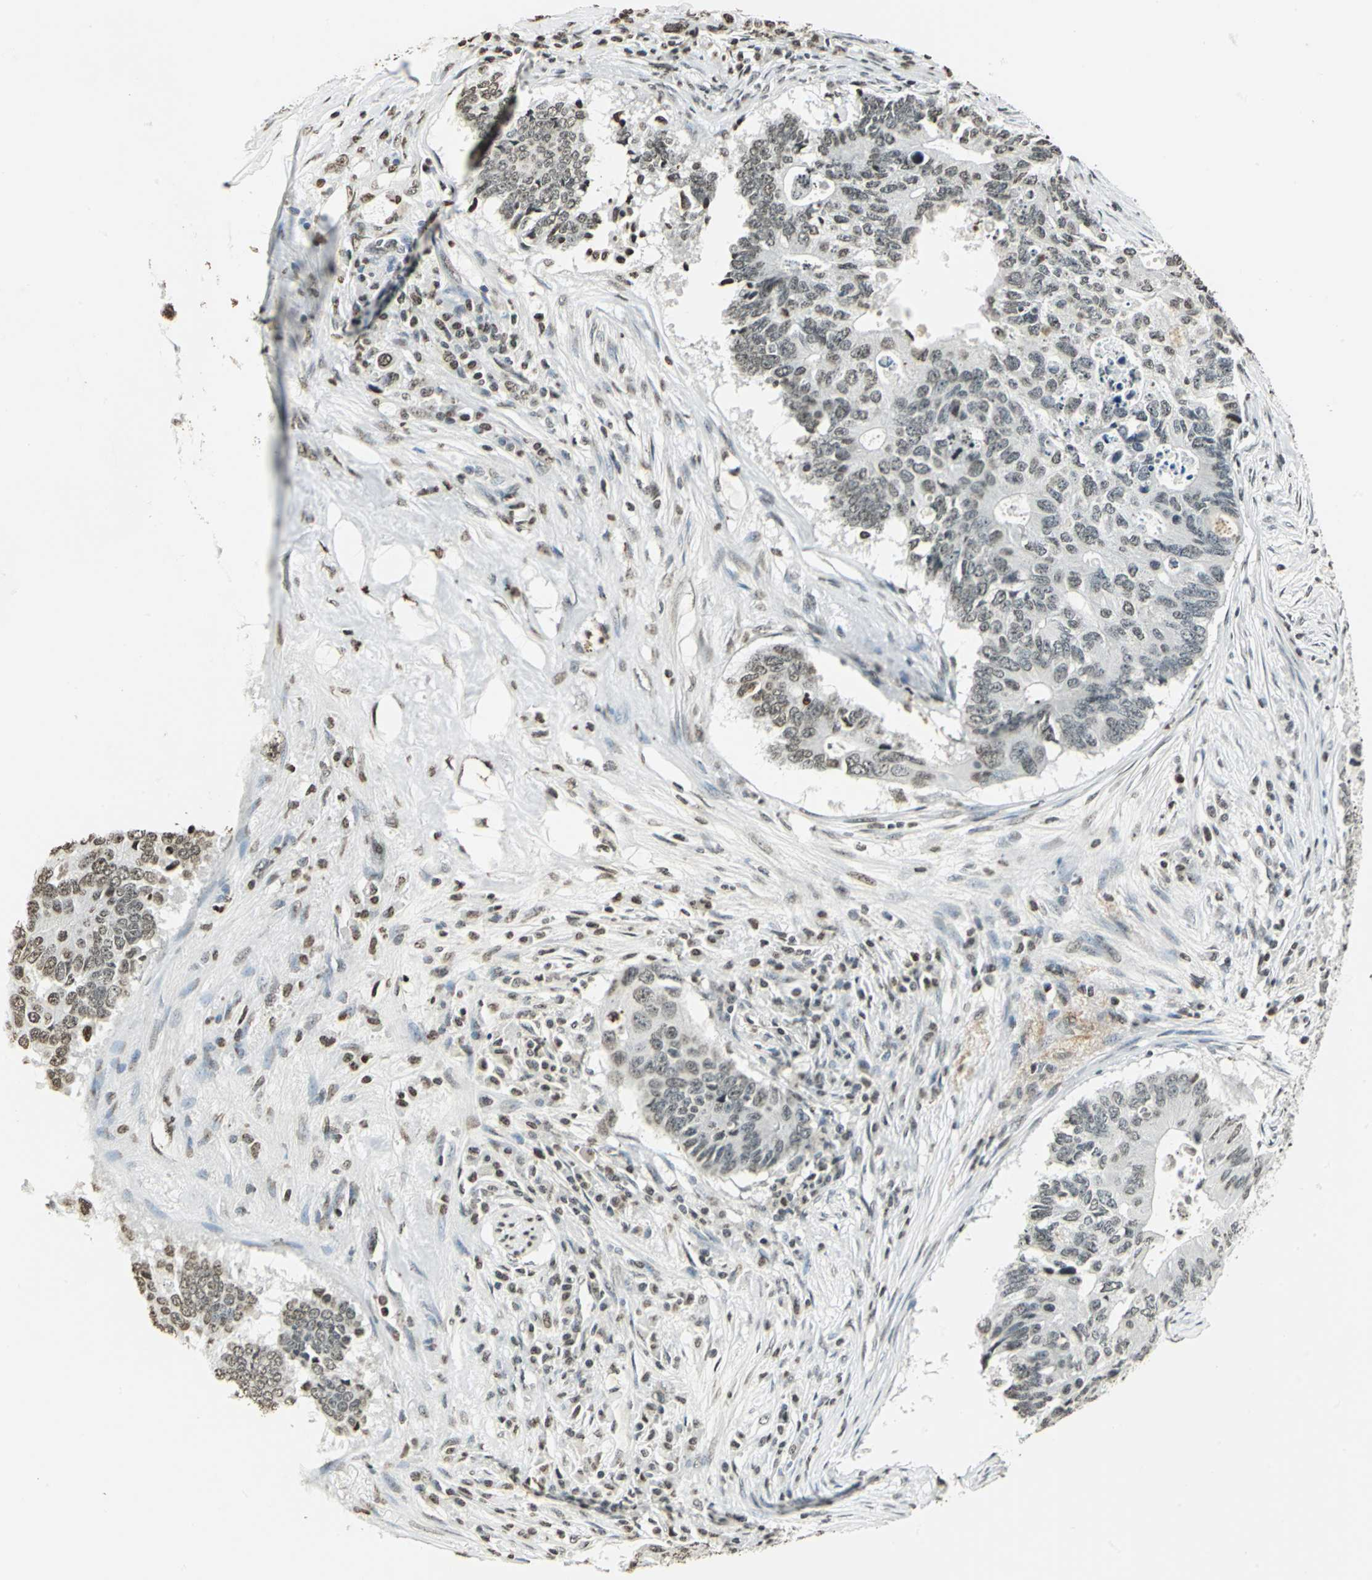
{"staining": {"intensity": "moderate", "quantity": "25%-75%", "location": "nuclear"}, "tissue": "colorectal cancer", "cell_type": "Tumor cells", "image_type": "cancer", "snomed": [{"axis": "morphology", "description": "Adenocarcinoma, NOS"}, {"axis": "topography", "description": "Colon"}], "caption": "A high-resolution photomicrograph shows IHC staining of colorectal adenocarcinoma, which displays moderate nuclear expression in approximately 25%-75% of tumor cells. The staining is performed using DAB brown chromogen to label protein expression. The nuclei are counter-stained blue using hematoxylin.", "gene": "MCM4", "patient": {"sex": "male", "age": 71}}